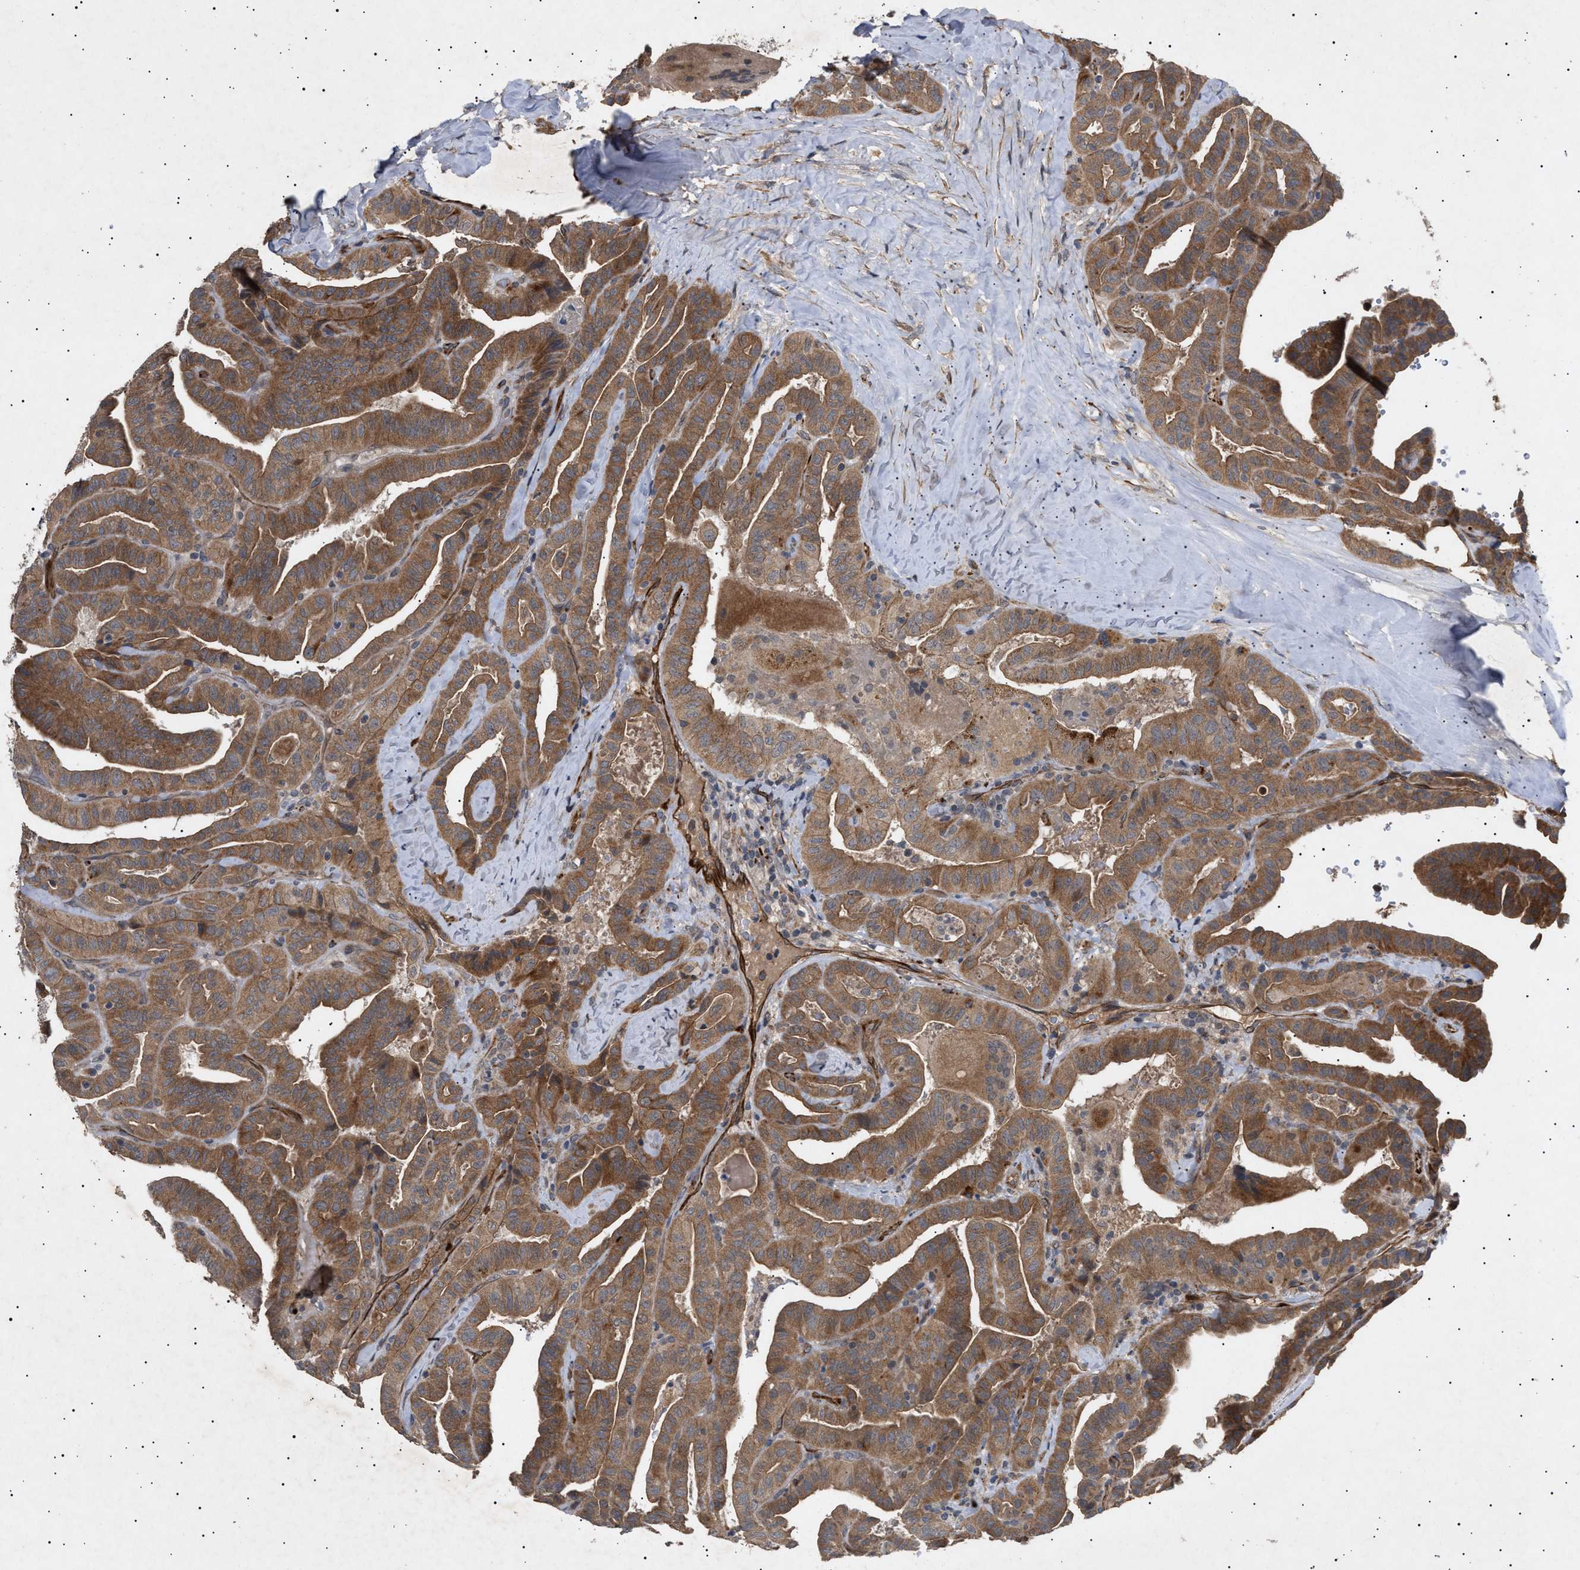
{"staining": {"intensity": "moderate", "quantity": ">75%", "location": "cytoplasmic/membranous"}, "tissue": "thyroid cancer", "cell_type": "Tumor cells", "image_type": "cancer", "snomed": [{"axis": "morphology", "description": "Papillary adenocarcinoma, NOS"}, {"axis": "topography", "description": "Thyroid gland"}], "caption": "This photomicrograph exhibits IHC staining of human thyroid cancer (papillary adenocarcinoma), with medium moderate cytoplasmic/membranous staining in approximately >75% of tumor cells.", "gene": "SIRT5", "patient": {"sex": "male", "age": 77}}